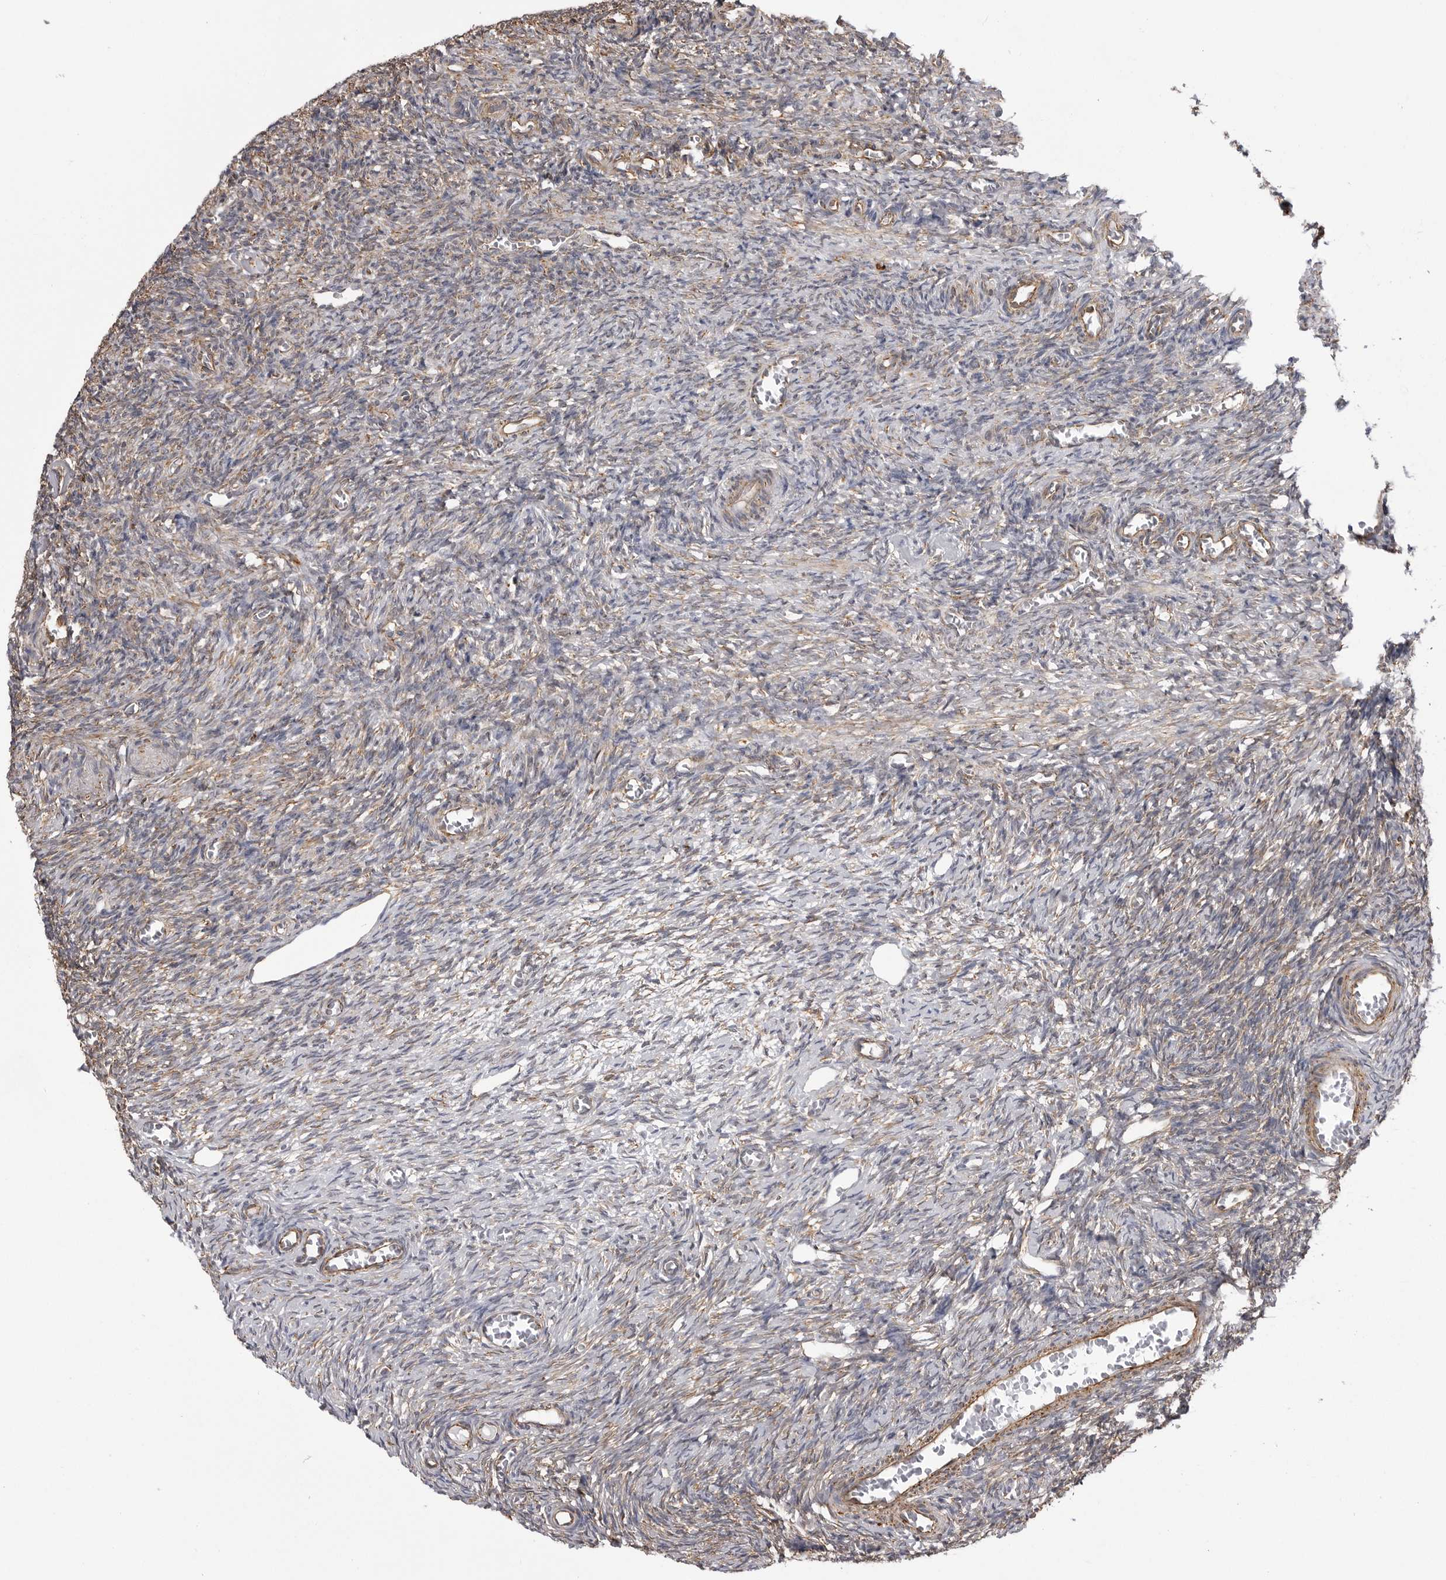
{"staining": {"intensity": "moderate", "quantity": "25%-75%", "location": "cytoplasmic/membranous"}, "tissue": "ovary", "cell_type": "Ovarian stroma cells", "image_type": "normal", "snomed": [{"axis": "morphology", "description": "Normal tissue, NOS"}, {"axis": "topography", "description": "Ovary"}], "caption": "Human ovary stained with a brown dye displays moderate cytoplasmic/membranous positive staining in about 25%-75% of ovarian stroma cells.", "gene": "FH", "patient": {"sex": "female", "age": 27}}